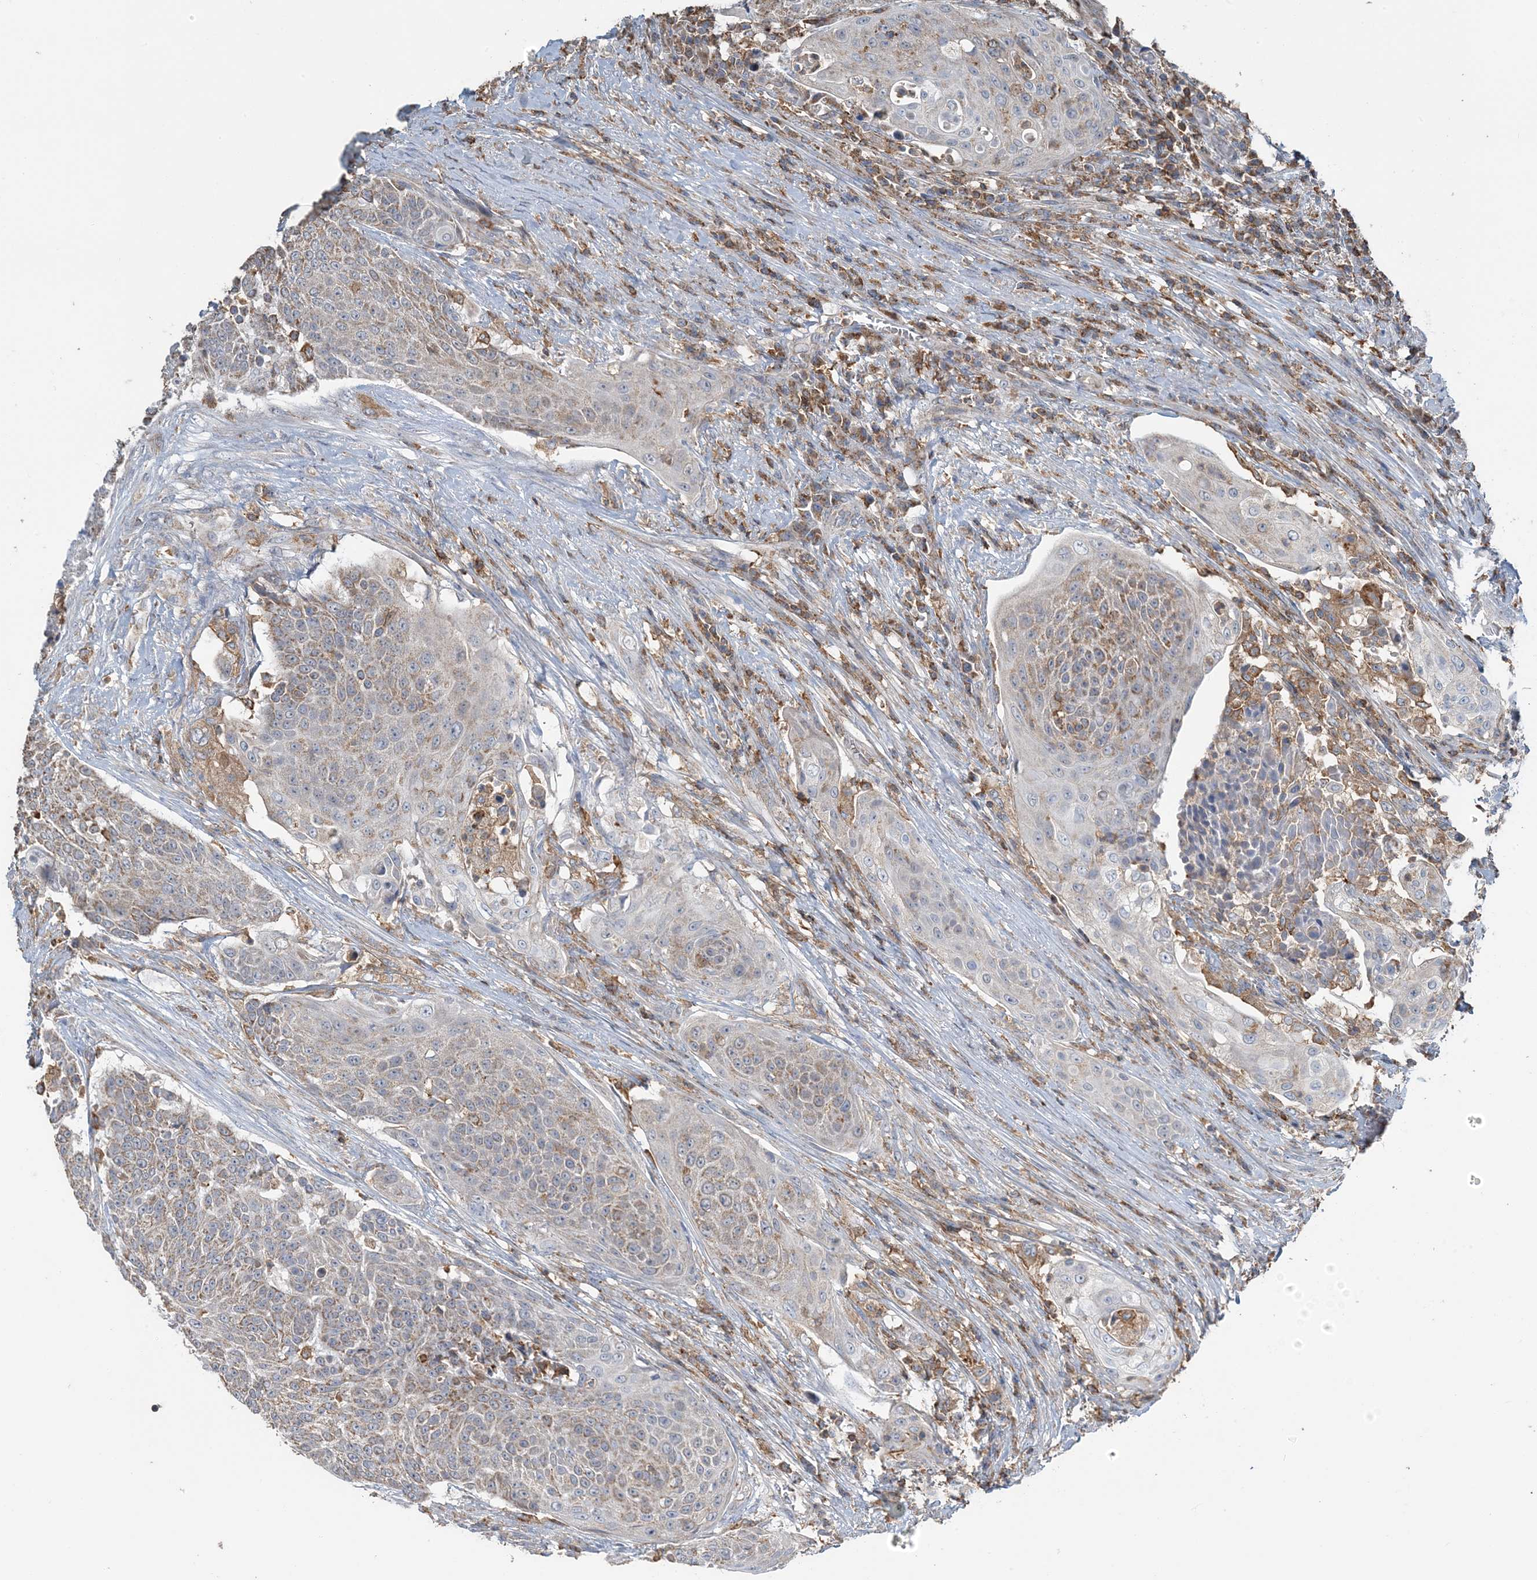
{"staining": {"intensity": "moderate", "quantity": "25%-75%", "location": "cytoplasmic/membranous"}, "tissue": "urothelial cancer", "cell_type": "Tumor cells", "image_type": "cancer", "snomed": [{"axis": "morphology", "description": "Urothelial carcinoma, High grade"}, {"axis": "topography", "description": "Urinary bladder"}], "caption": "Protein staining displays moderate cytoplasmic/membranous expression in approximately 25%-75% of tumor cells in urothelial cancer. The staining was performed using DAB to visualize the protein expression in brown, while the nuclei were stained in blue with hematoxylin (Magnification: 20x).", "gene": "TMLHE", "patient": {"sex": "female", "age": 63}}